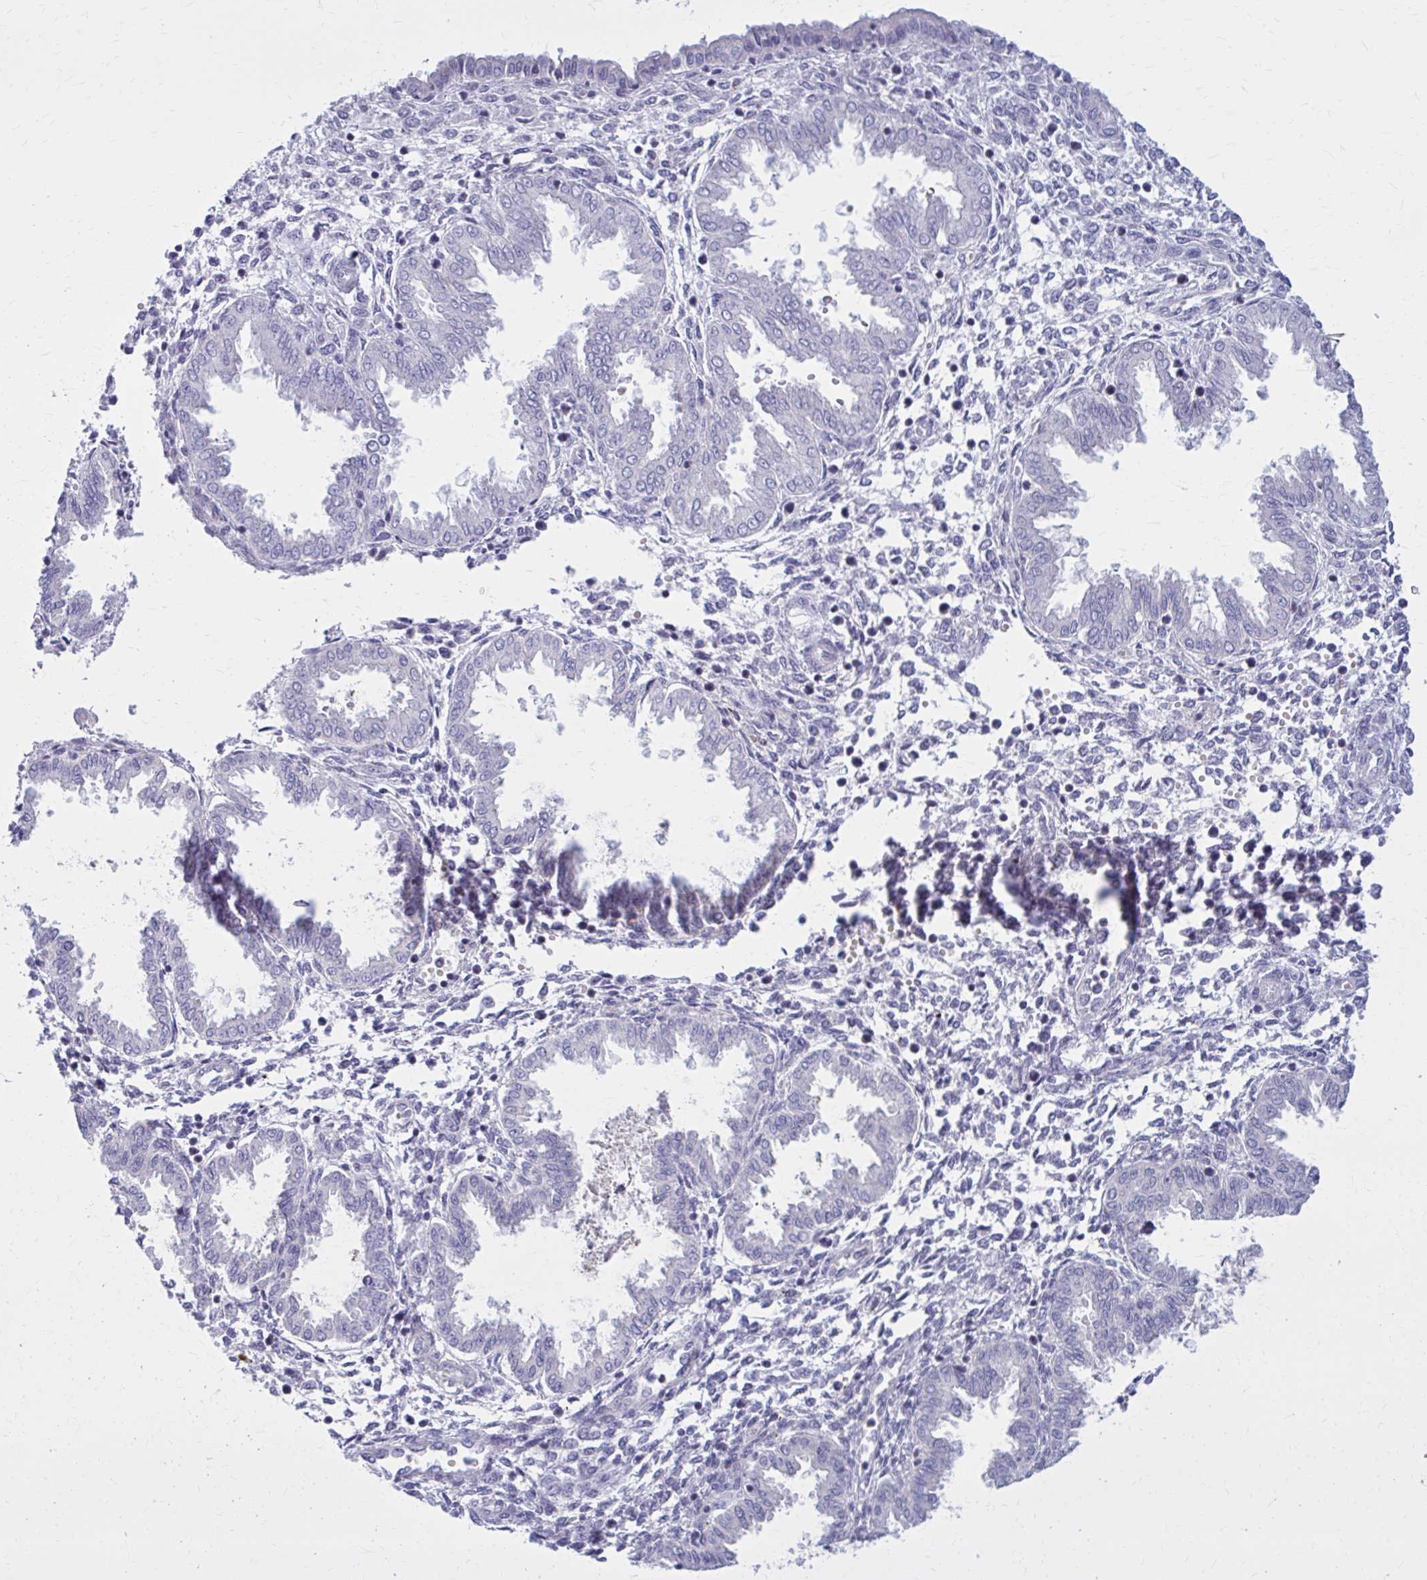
{"staining": {"intensity": "negative", "quantity": "none", "location": "none"}, "tissue": "endometrium", "cell_type": "Cells in endometrial stroma", "image_type": "normal", "snomed": [{"axis": "morphology", "description": "Normal tissue, NOS"}, {"axis": "topography", "description": "Endometrium"}], "caption": "DAB immunohistochemical staining of benign human endometrium reveals no significant positivity in cells in endometrial stroma.", "gene": "DBI", "patient": {"sex": "female", "age": 33}}